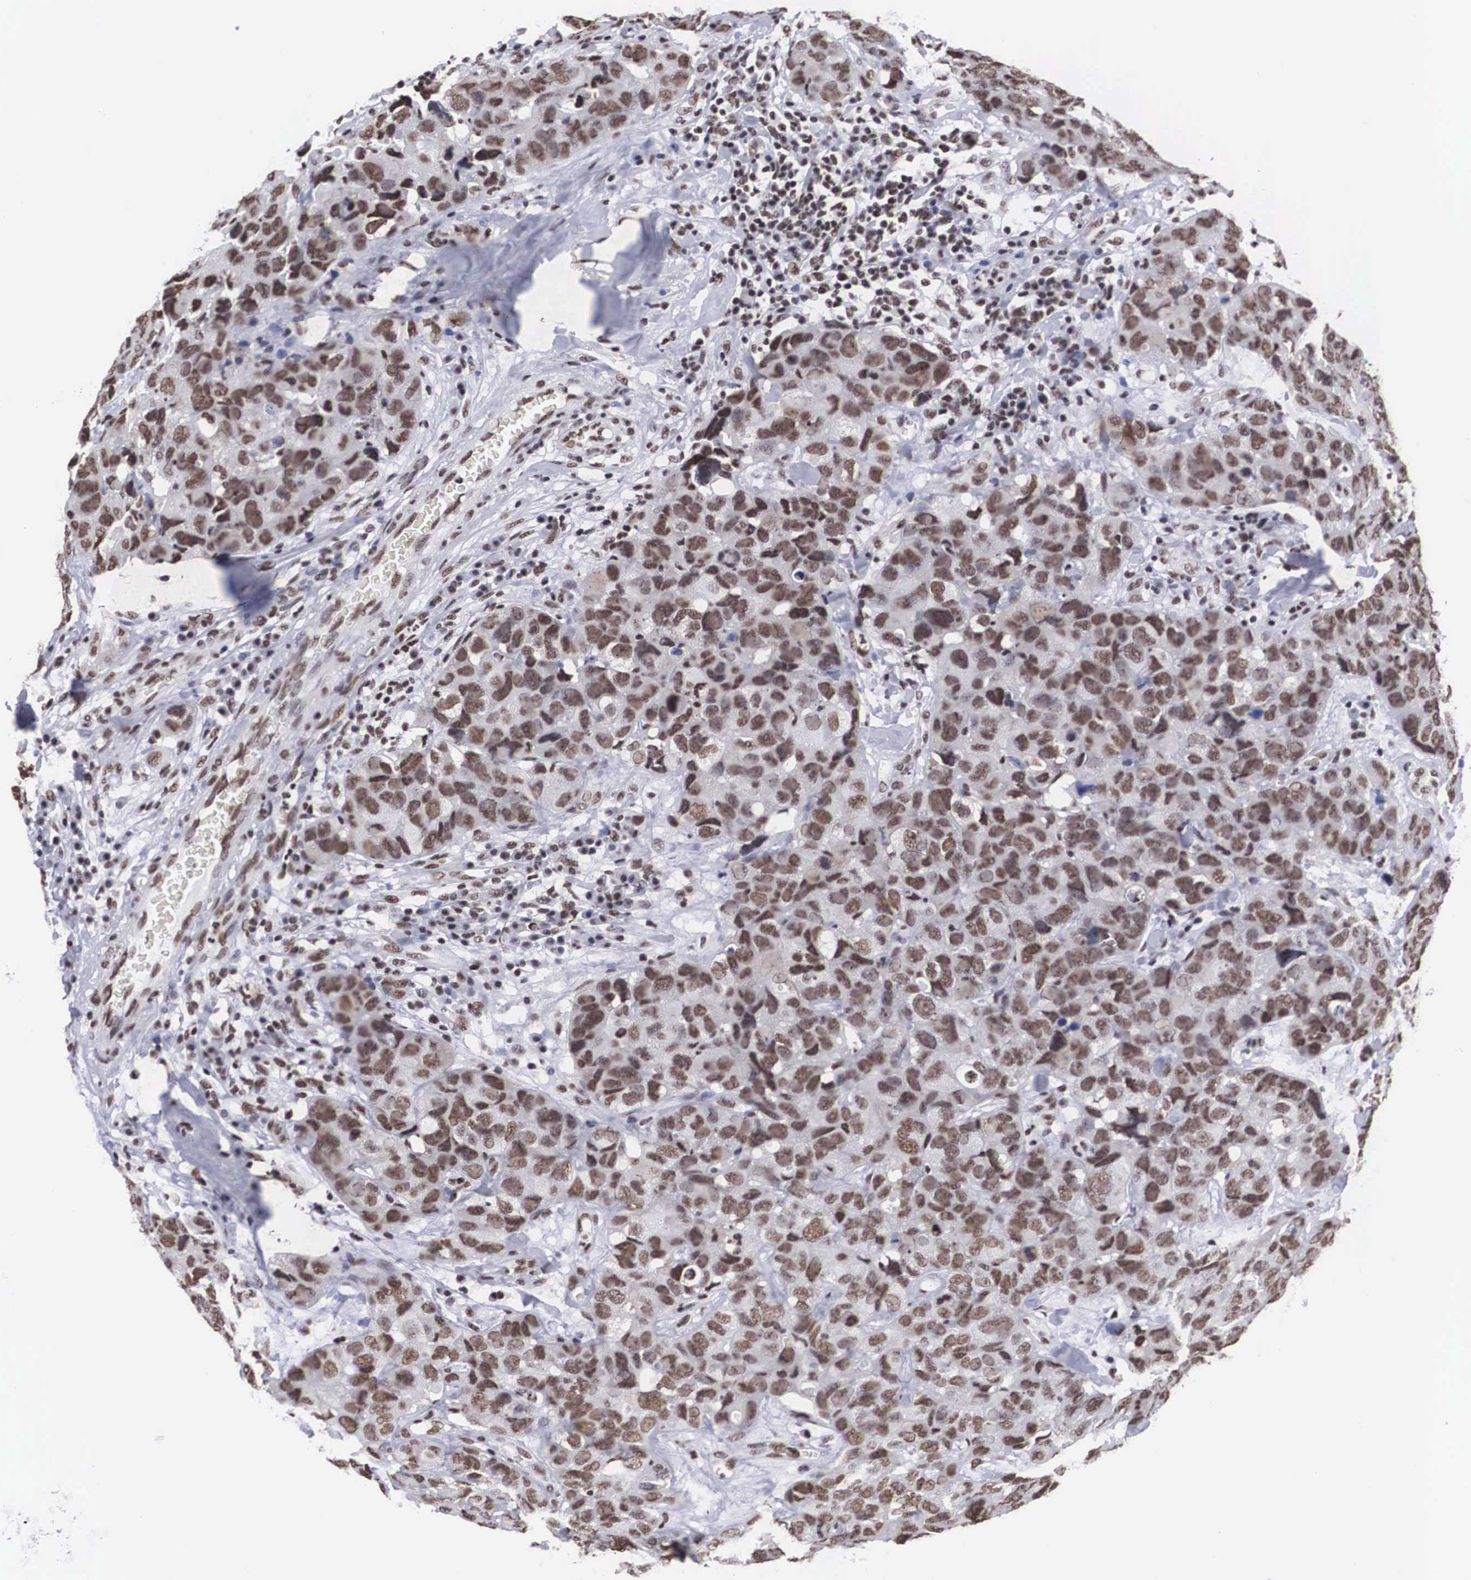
{"staining": {"intensity": "moderate", "quantity": ">75%", "location": "nuclear"}, "tissue": "breast cancer", "cell_type": "Tumor cells", "image_type": "cancer", "snomed": [{"axis": "morphology", "description": "Duct carcinoma"}, {"axis": "topography", "description": "Breast"}], "caption": "Brown immunohistochemical staining in invasive ductal carcinoma (breast) shows moderate nuclear expression in about >75% of tumor cells.", "gene": "ACIN1", "patient": {"sex": "female", "age": 91}}